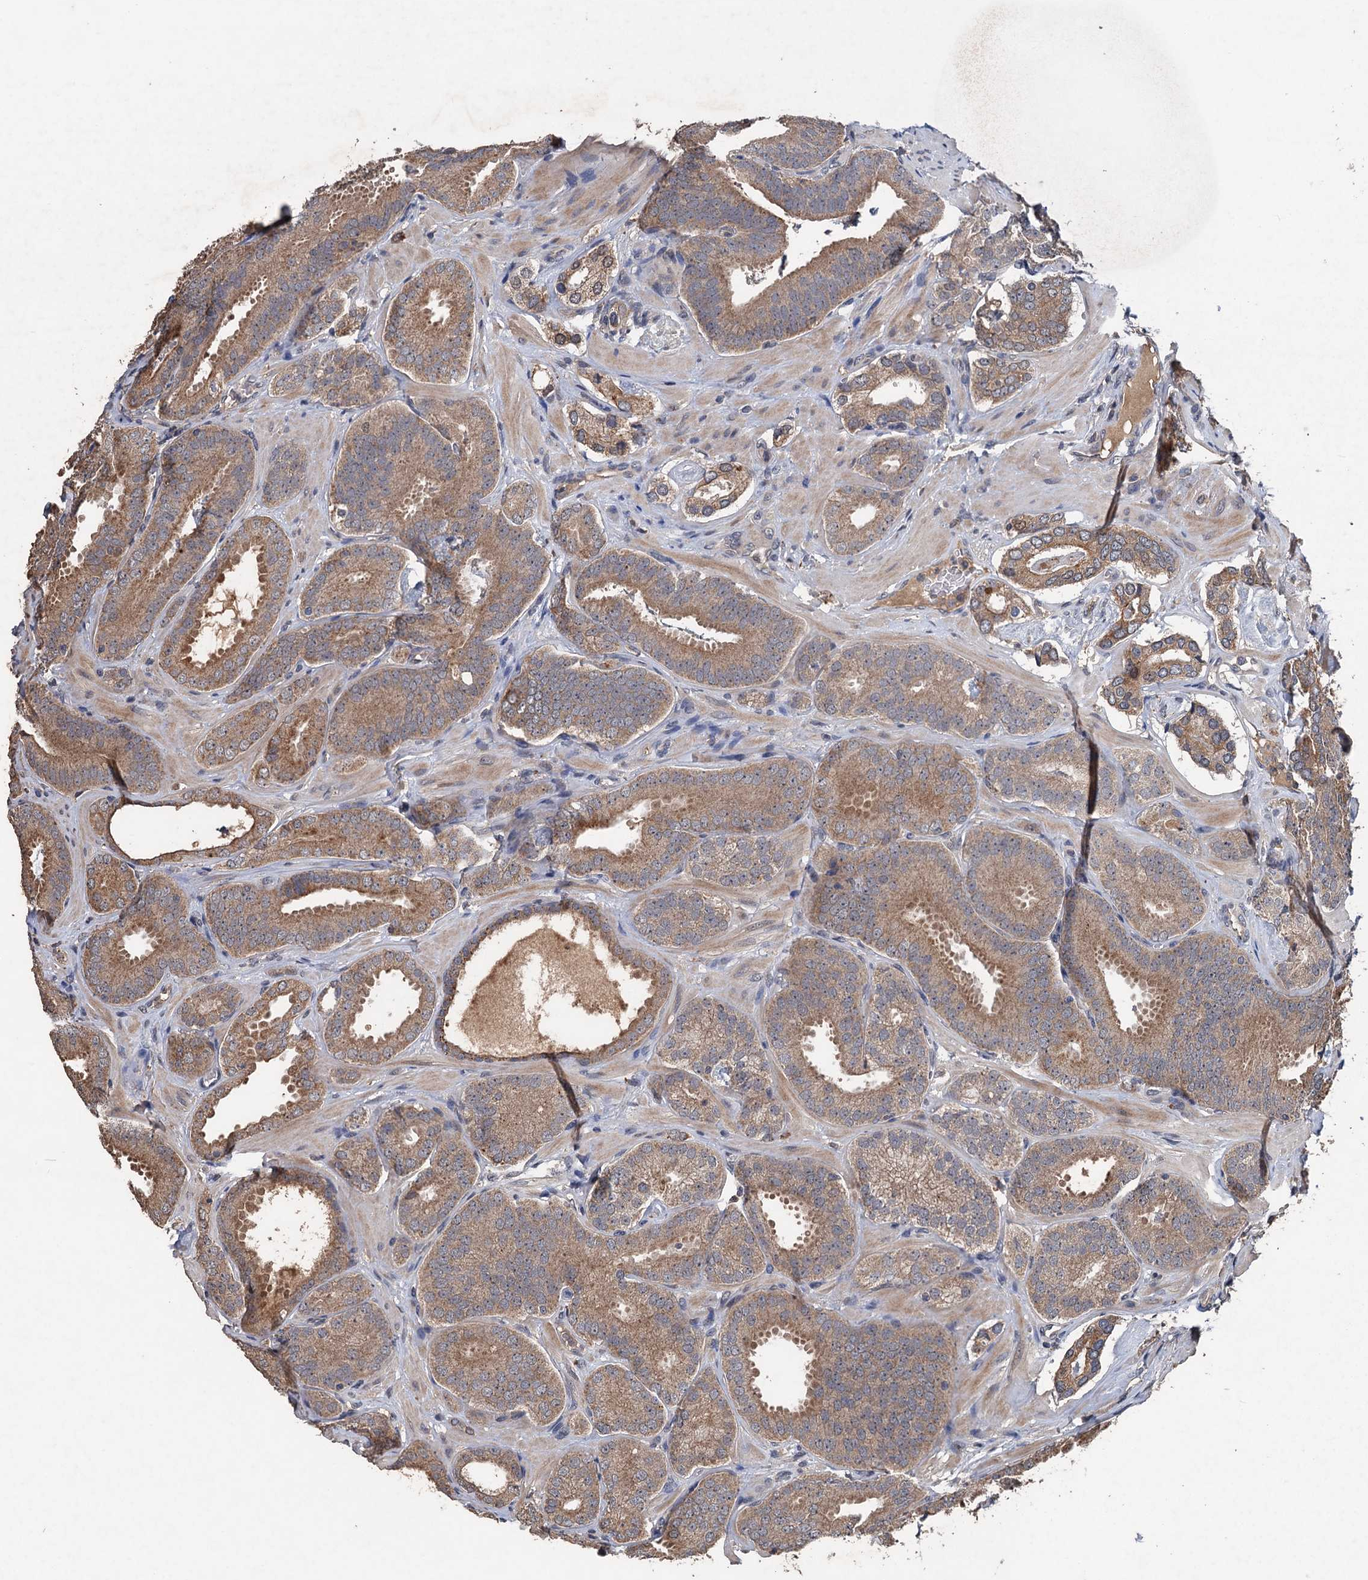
{"staining": {"intensity": "moderate", "quantity": ">75%", "location": "cytoplasmic/membranous"}, "tissue": "prostate cancer", "cell_type": "Tumor cells", "image_type": "cancer", "snomed": [{"axis": "morphology", "description": "Adenocarcinoma, High grade"}, {"axis": "topography", "description": "Prostate"}], "caption": "Protein positivity by immunohistochemistry shows moderate cytoplasmic/membranous expression in about >75% of tumor cells in prostate cancer (adenocarcinoma (high-grade)). The staining is performed using DAB (3,3'-diaminobenzidine) brown chromogen to label protein expression. The nuclei are counter-stained blue using hematoxylin.", "gene": "ZNF438", "patient": {"sex": "male", "age": 63}}